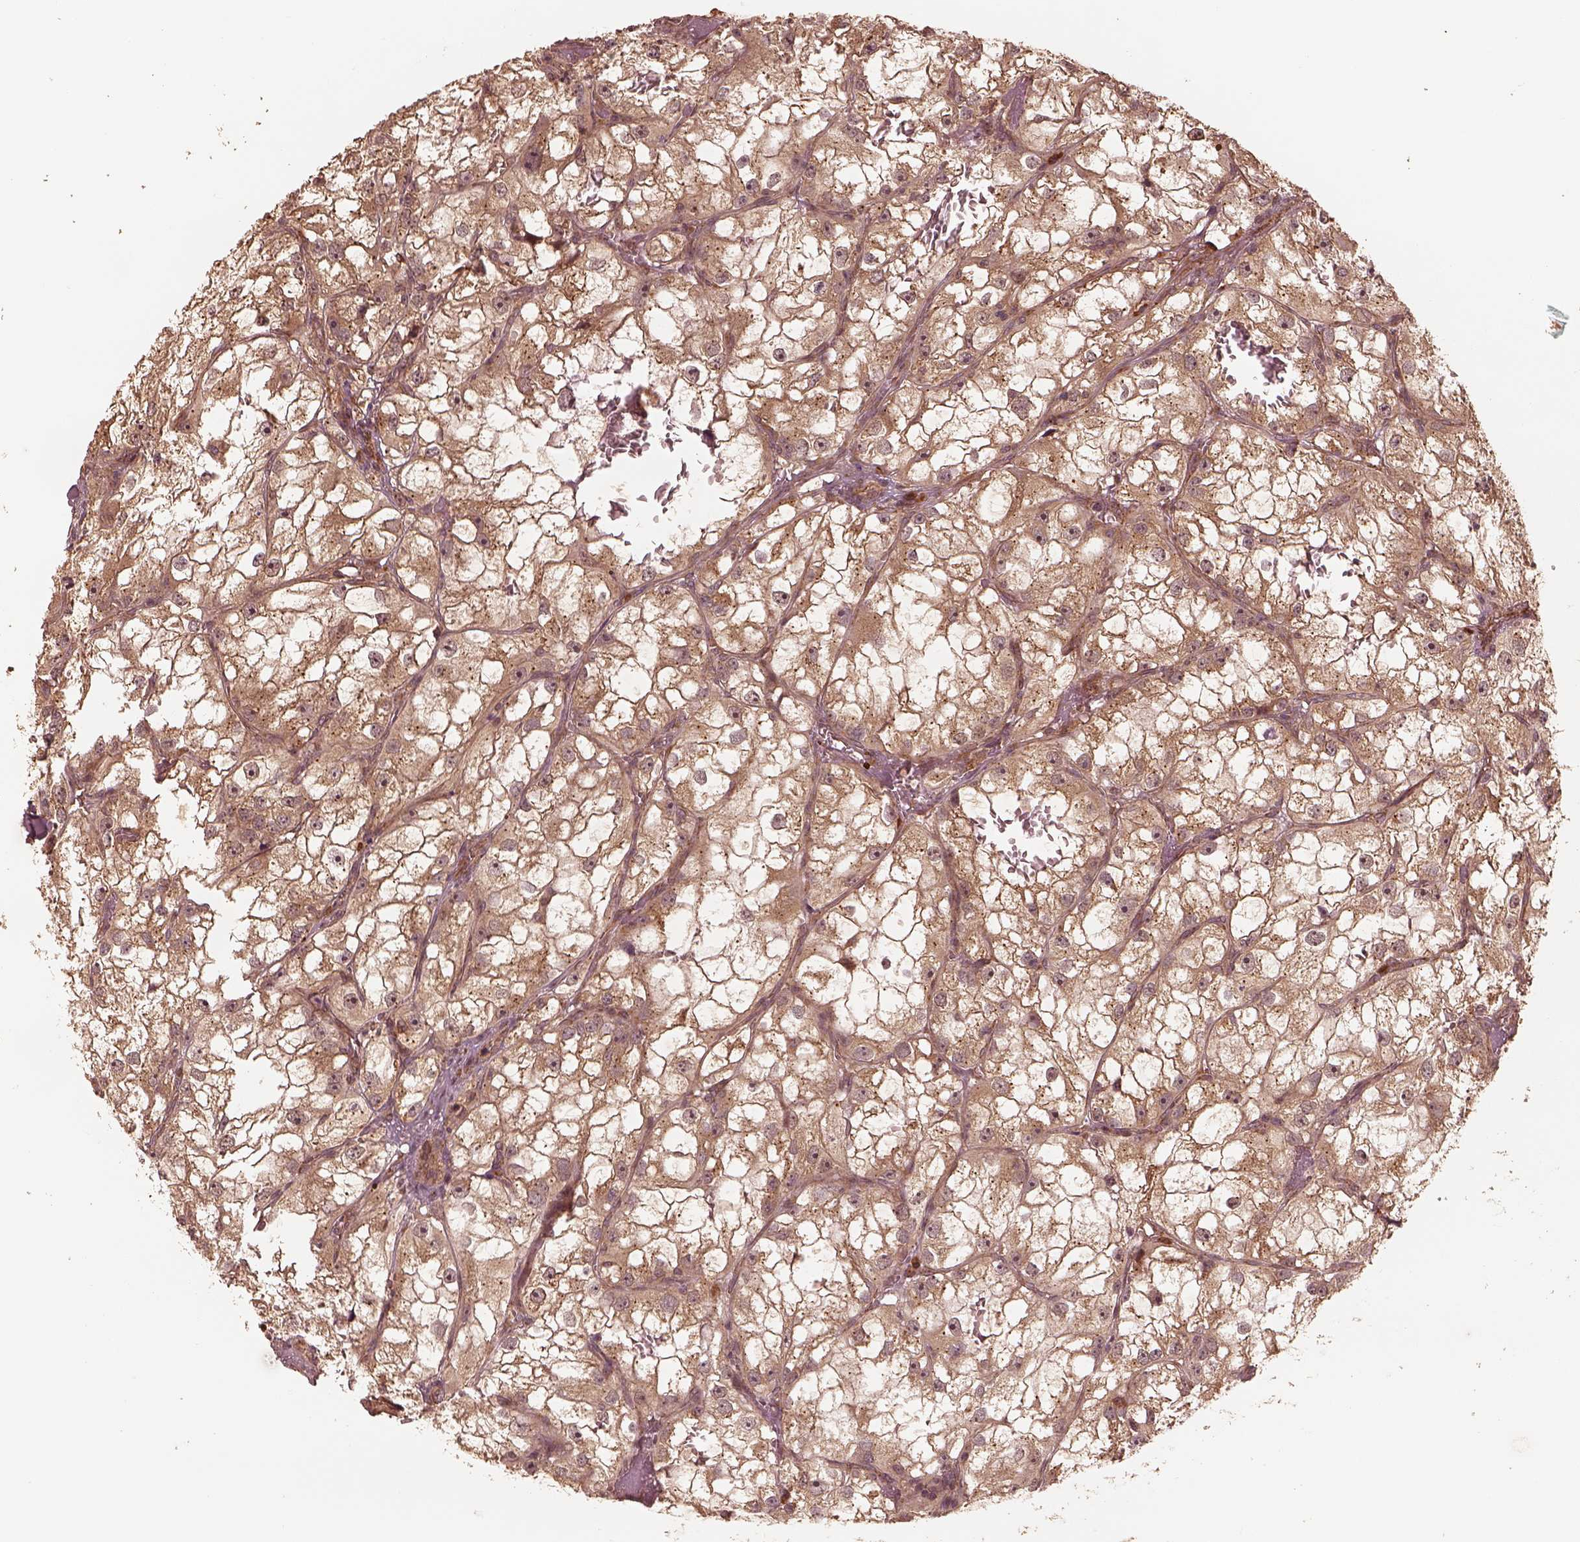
{"staining": {"intensity": "moderate", "quantity": ">75%", "location": "cytoplasmic/membranous"}, "tissue": "renal cancer", "cell_type": "Tumor cells", "image_type": "cancer", "snomed": [{"axis": "morphology", "description": "Adenocarcinoma, NOS"}, {"axis": "topography", "description": "Kidney"}], "caption": "Immunohistochemistry (DAB) staining of human renal cancer shows moderate cytoplasmic/membranous protein expression in about >75% of tumor cells. The protein is stained brown, and the nuclei are stained in blue (DAB IHC with brightfield microscopy, high magnification).", "gene": "DNAJC25", "patient": {"sex": "male", "age": 59}}